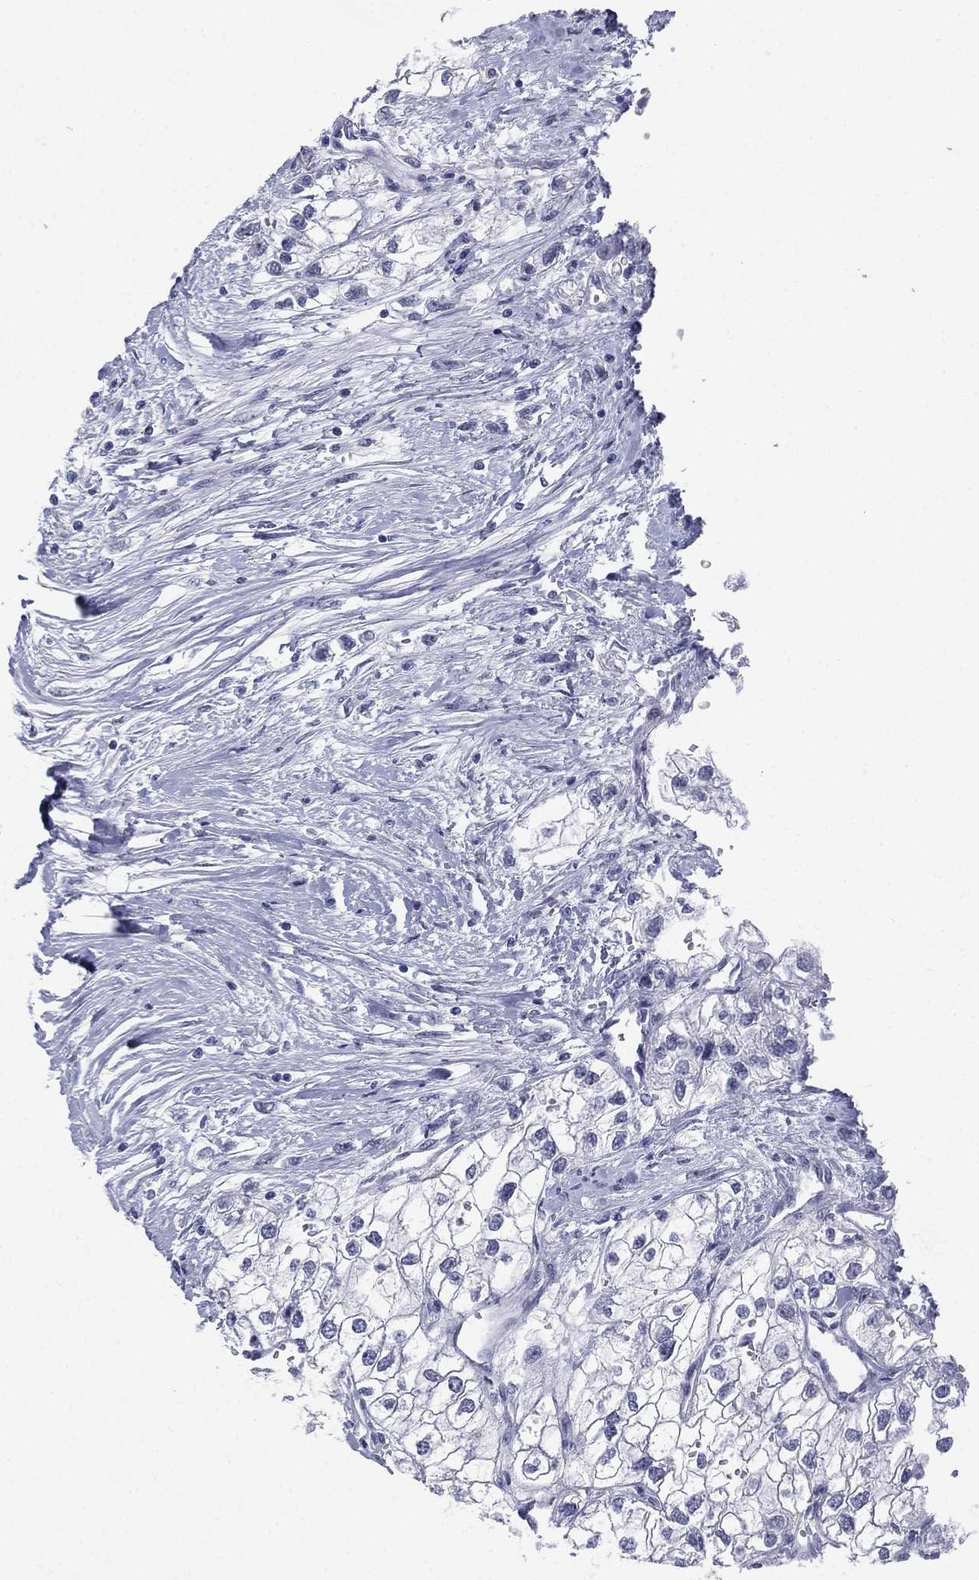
{"staining": {"intensity": "negative", "quantity": "none", "location": "none"}, "tissue": "renal cancer", "cell_type": "Tumor cells", "image_type": "cancer", "snomed": [{"axis": "morphology", "description": "Adenocarcinoma, NOS"}, {"axis": "topography", "description": "Kidney"}], "caption": "Photomicrograph shows no significant protein positivity in tumor cells of adenocarcinoma (renal).", "gene": "CD22", "patient": {"sex": "male", "age": 59}}